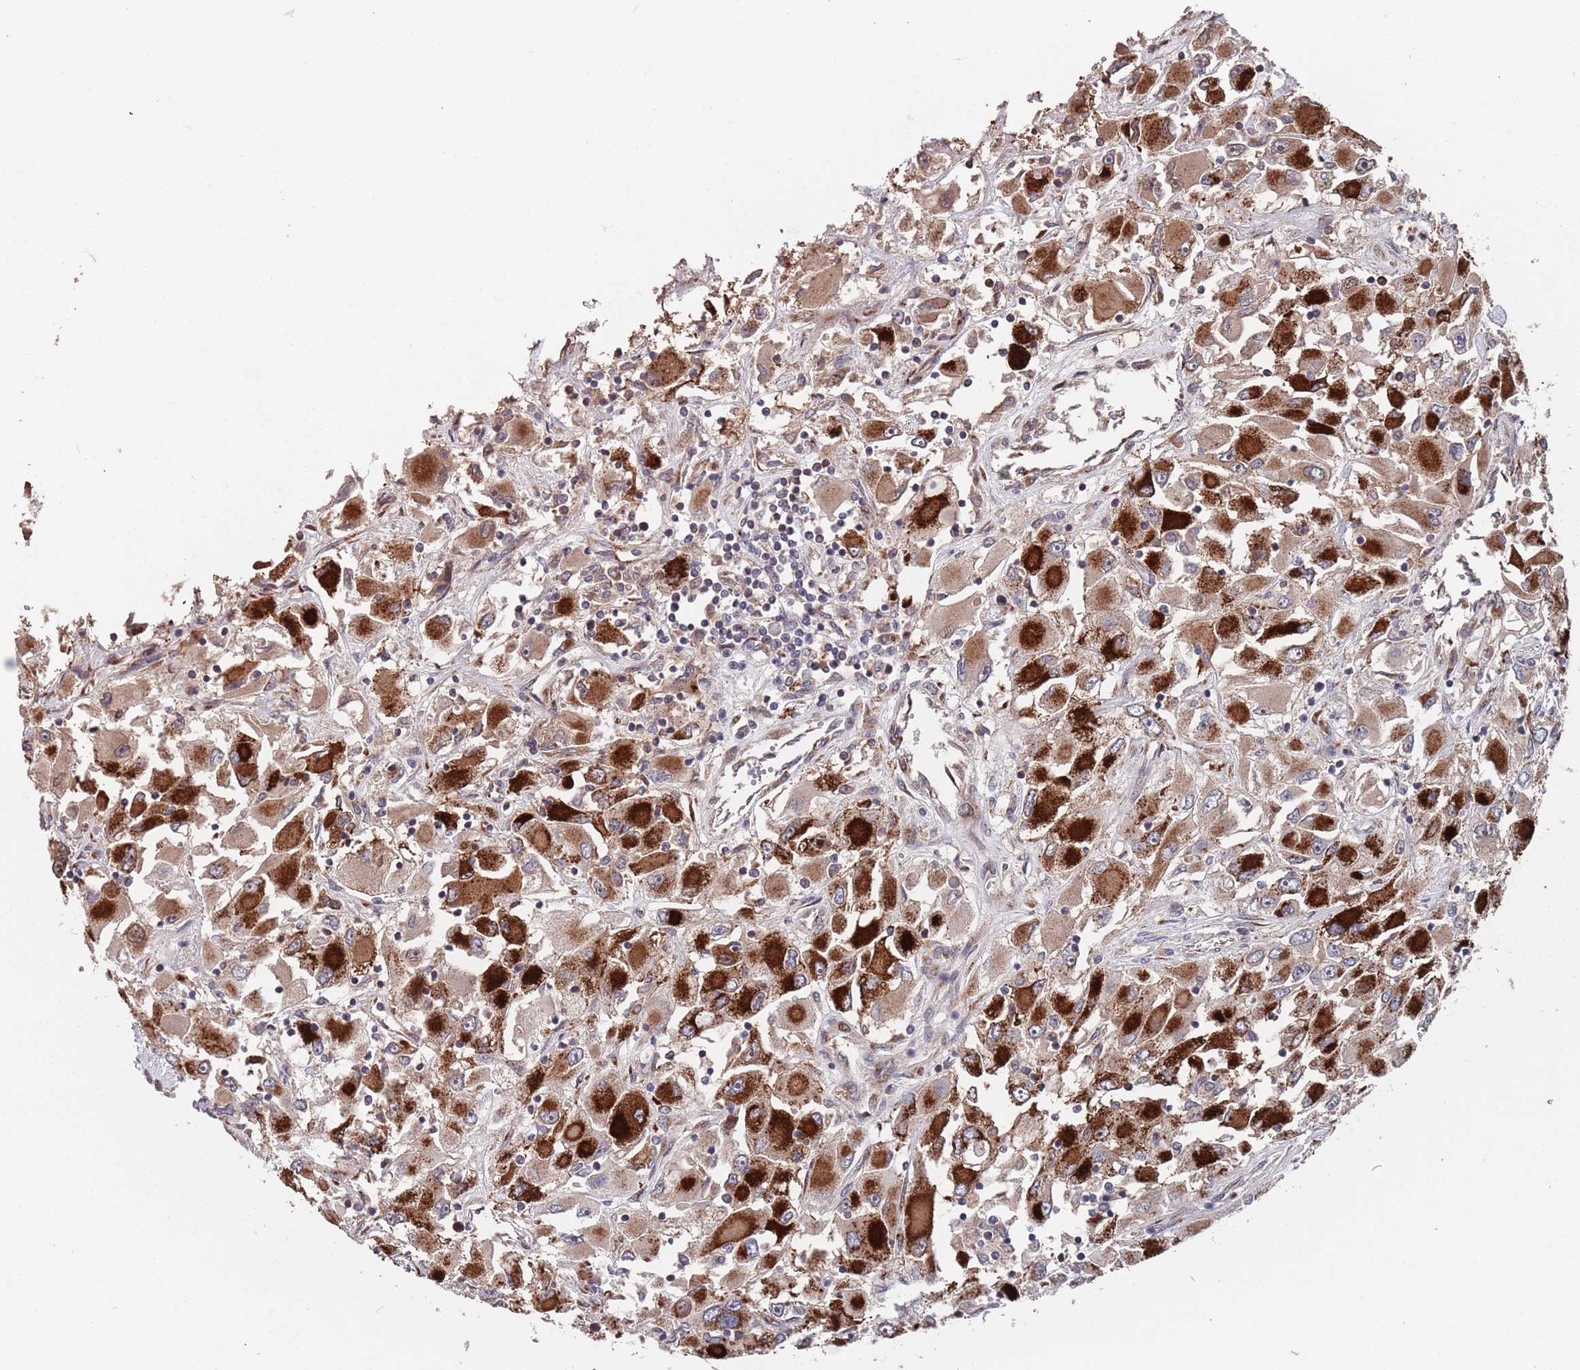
{"staining": {"intensity": "strong", "quantity": ">75%", "location": "cytoplasmic/membranous"}, "tissue": "renal cancer", "cell_type": "Tumor cells", "image_type": "cancer", "snomed": [{"axis": "morphology", "description": "Adenocarcinoma, NOS"}, {"axis": "topography", "description": "Kidney"}], "caption": "Immunohistochemical staining of renal adenocarcinoma displays high levels of strong cytoplasmic/membranous expression in about >75% of tumor cells. The staining was performed using DAB (3,3'-diaminobenzidine) to visualize the protein expression in brown, while the nuclei were stained in blue with hematoxylin (Magnification: 20x).", "gene": "UNC45A", "patient": {"sex": "female", "age": 52}}